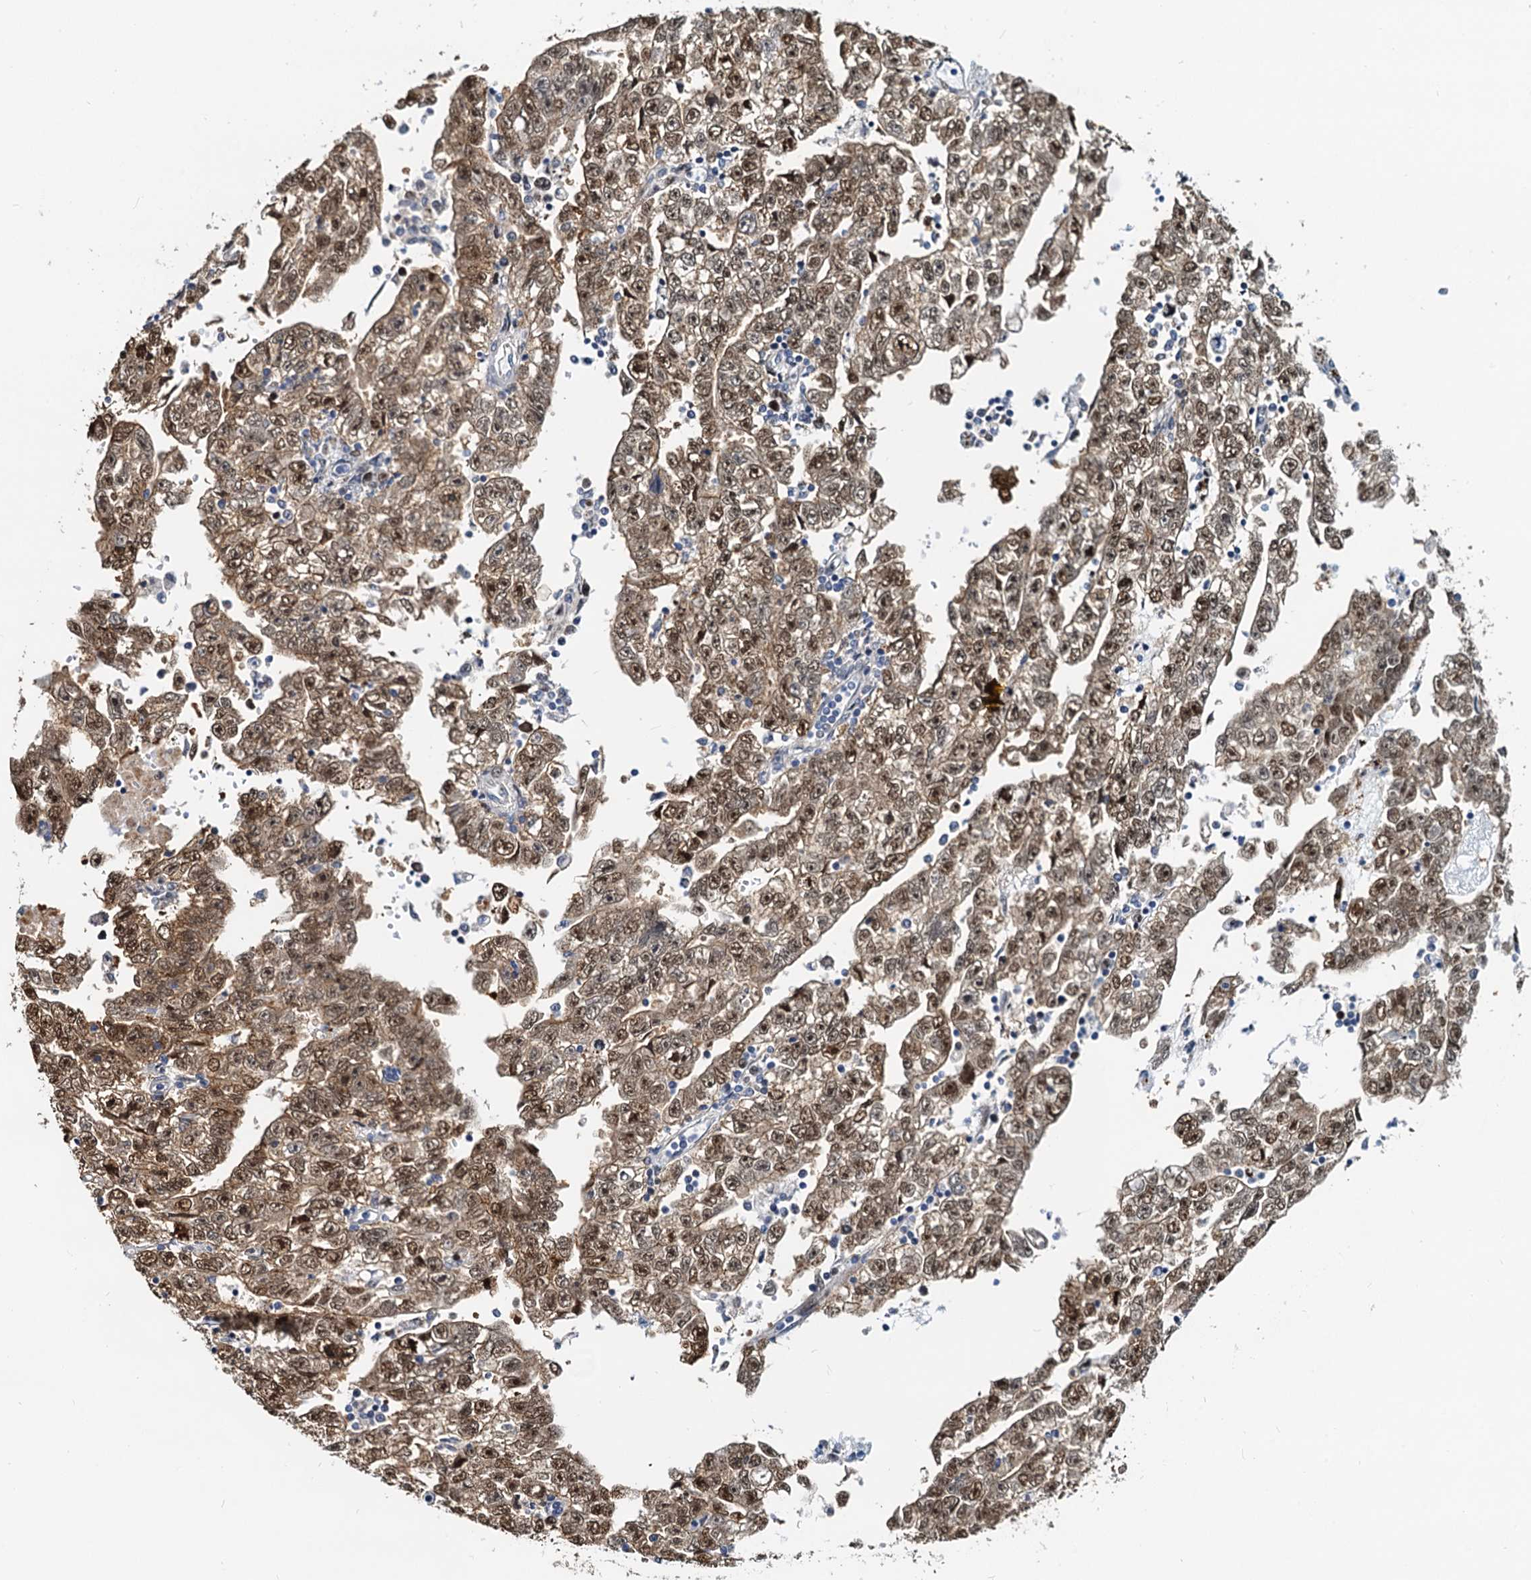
{"staining": {"intensity": "moderate", "quantity": ">75%", "location": "cytoplasmic/membranous,nuclear"}, "tissue": "testis cancer", "cell_type": "Tumor cells", "image_type": "cancer", "snomed": [{"axis": "morphology", "description": "Carcinoma, Embryonal, NOS"}, {"axis": "topography", "description": "Testis"}], "caption": "A histopathology image showing moderate cytoplasmic/membranous and nuclear staining in about >75% of tumor cells in embryonal carcinoma (testis), as visualized by brown immunohistochemical staining.", "gene": "PTGES3", "patient": {"sex": "male", "age": 25}}